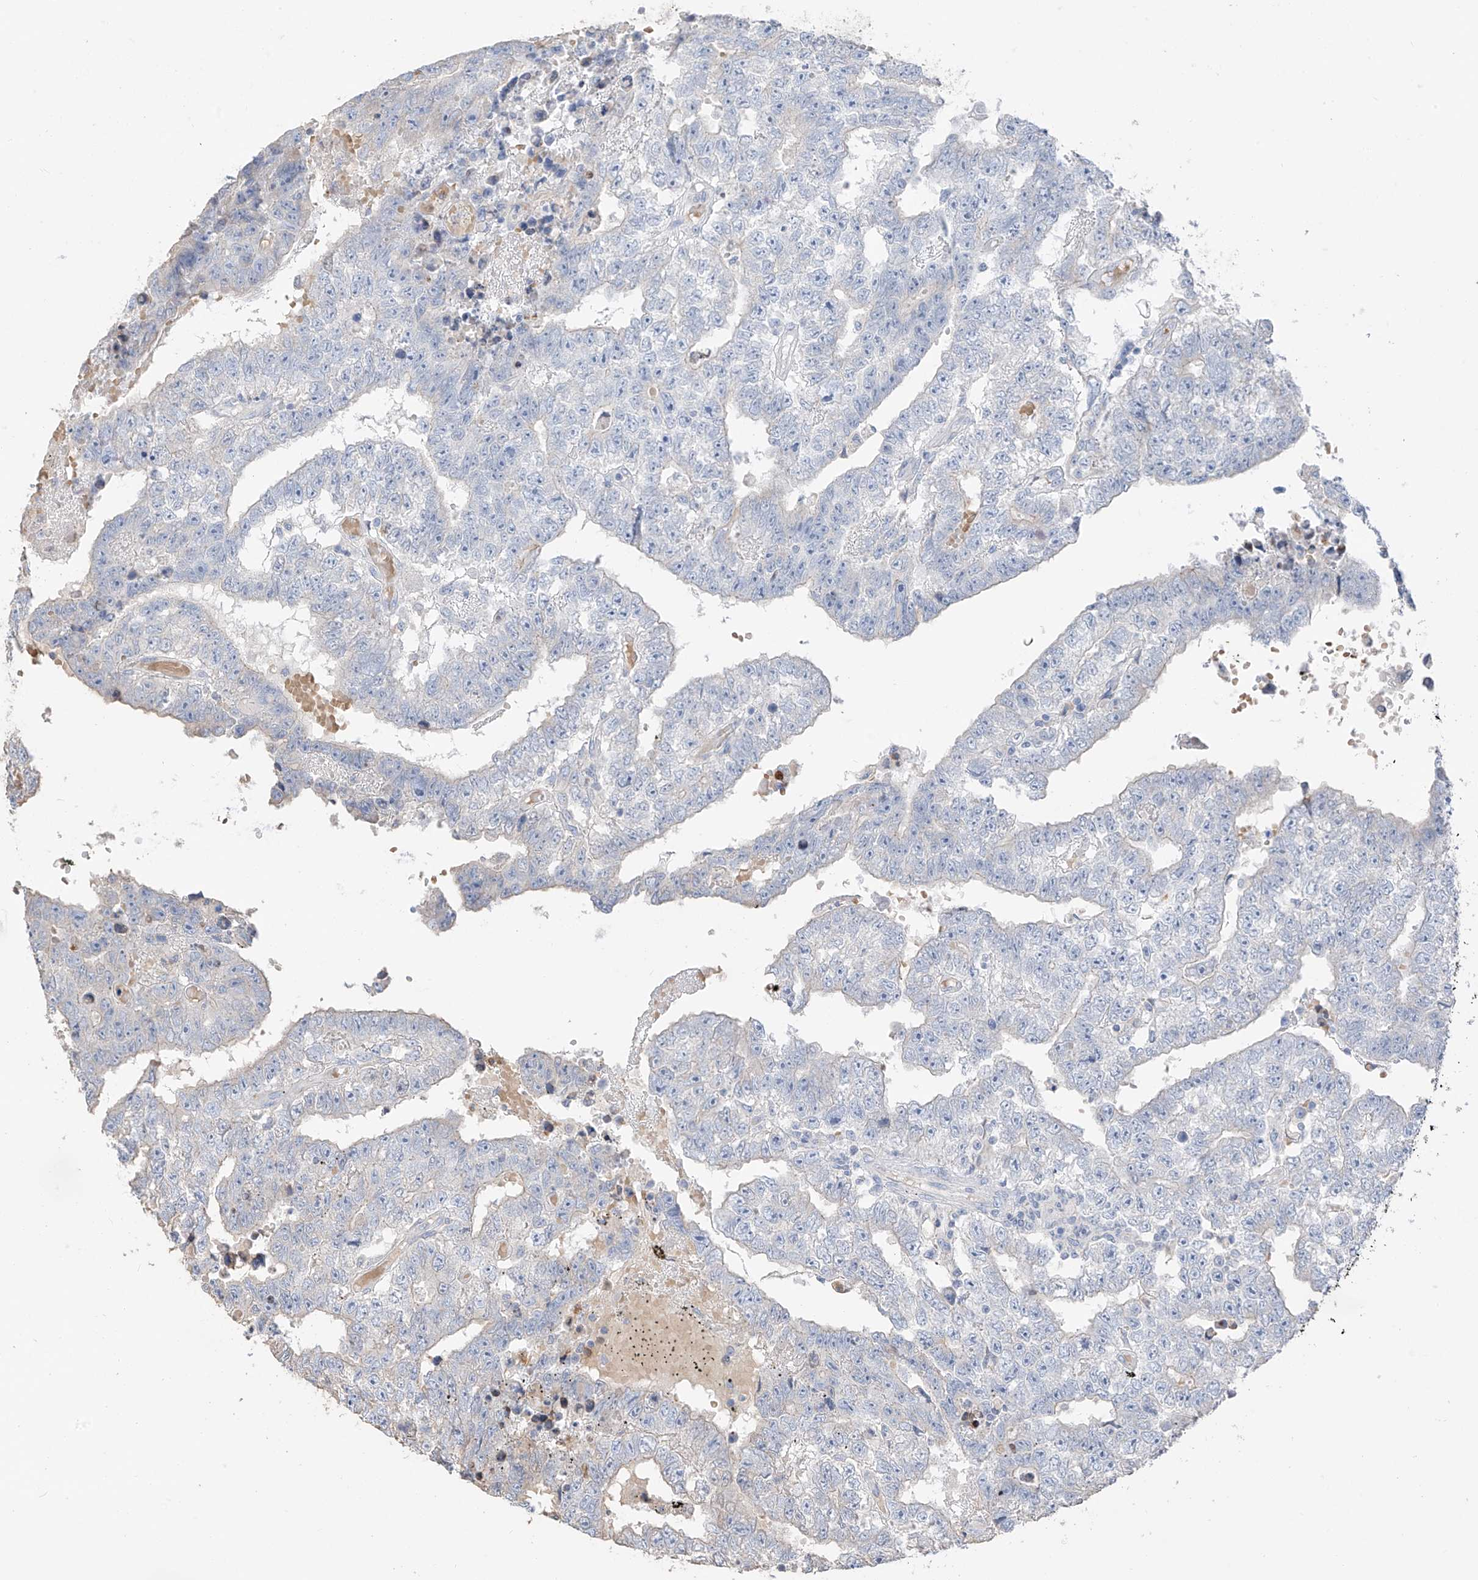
{"staining": {"intensity": "negative", "quantity": "none", "location": "none"}, "tissue": "testis cancer", "cell_type": "Tumor cells", "image_type": "cancer", "snomed": [{"axis": "morphology", "description": "Carcinoma, Embryonal, NOS"}, {"axis": "topography", "description": "Testis"}], "caption": "Immunohistochemical staining of human testis cancer reveals no significant positivity in tumor cells.", "gene": "PAFAH1B3", "patient": {"sex": "male", "age": 25}}